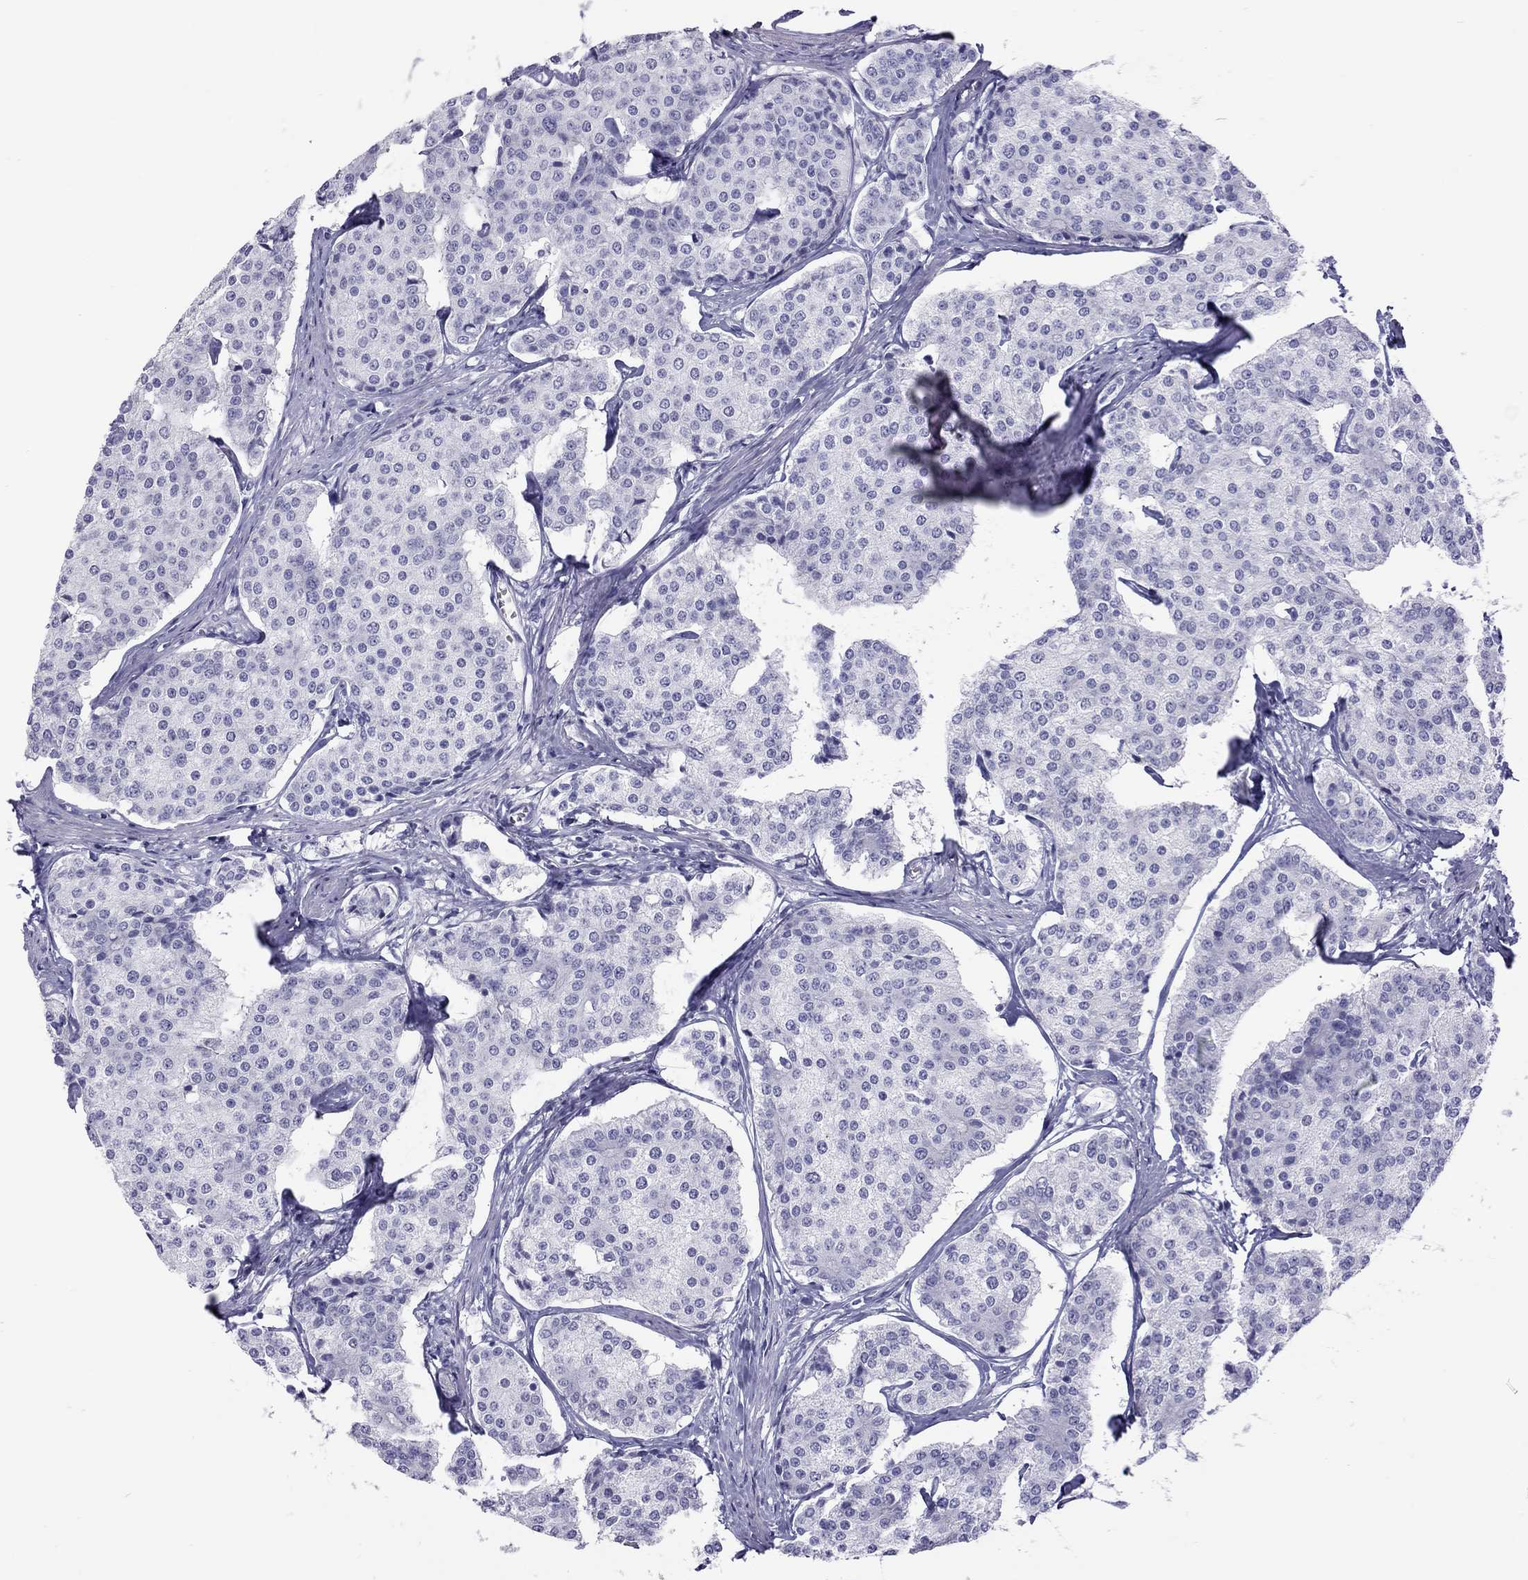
{"staining": {"intensity": "negative", "quantity": "none", "location": "none"}, "tissue": "carcinoid", "cell_type": "Tumor cells", "image_type": "cancer", "snomed": [{"axis": "morphology", "description": "Carcinoid, malignant, NOS"}, {"axis": "topography", "description": "Small intestine"}], "caption": "The image shows no significant staining in tumor cells of carcinoid.", "gene": "STAG3", "patient": {"sex": "female", "age": 65}}